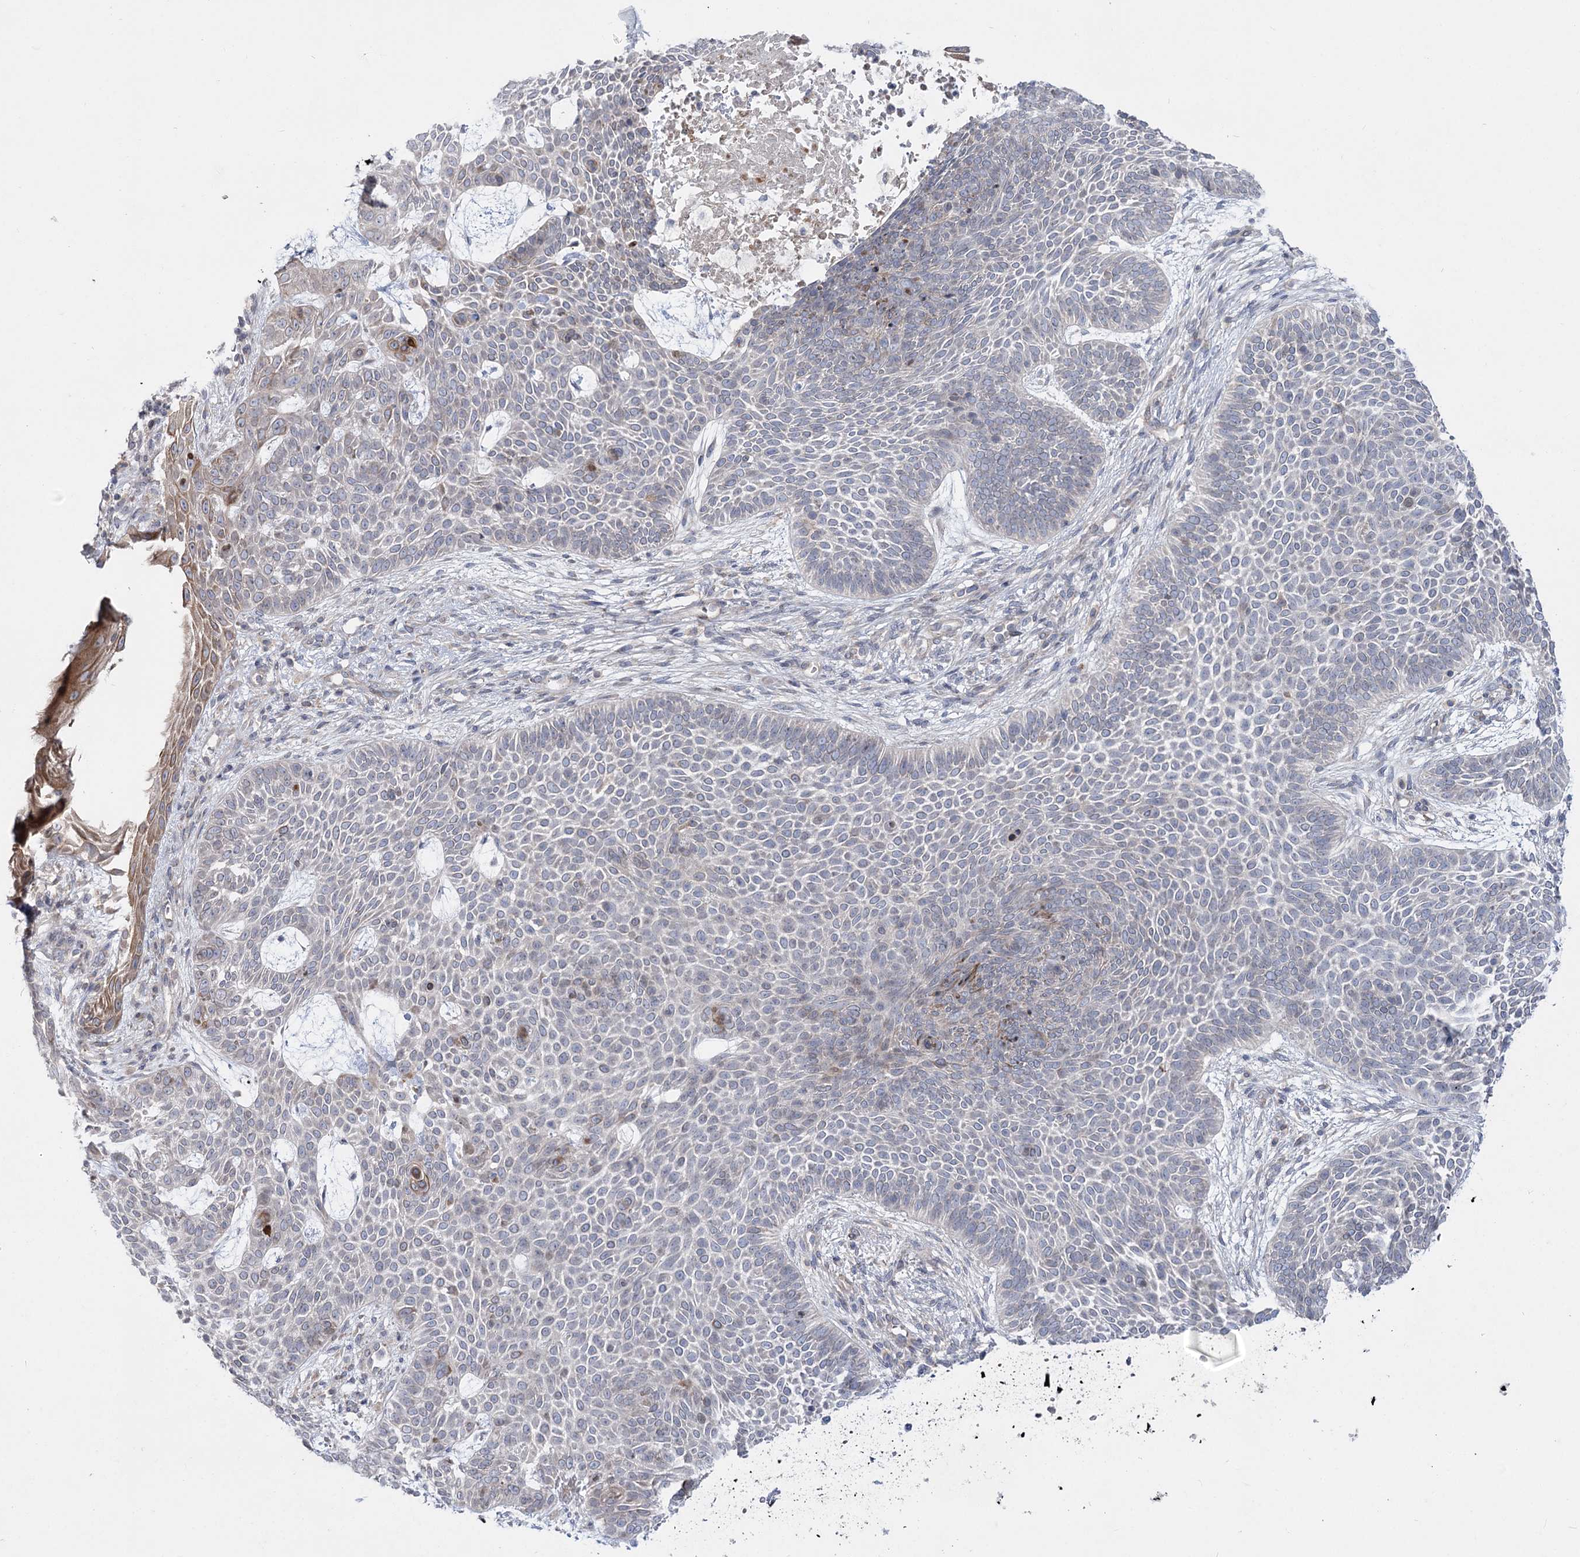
{"staining": {"intensity": "negative", "quantity": "none", "location": "none"}, "tissue": "skin cancer", "cell_type": "Tumor cells", "image_type": "cancer", "snomed": [{"axis": "morphology", "description": "Basal cell carcinoma"}, {"axis": "topography", "description": "Skin"}], "caption": "This histopathology image is of skin cancer (basal cell carcinoma) stained with immunohistochemistry to label a protein in brown with the nuclei are counter-stained blue. There is no expression in tumor cells.", "gene": "SH3BP5L", "patient": {"sex": "male", "age": 85}}